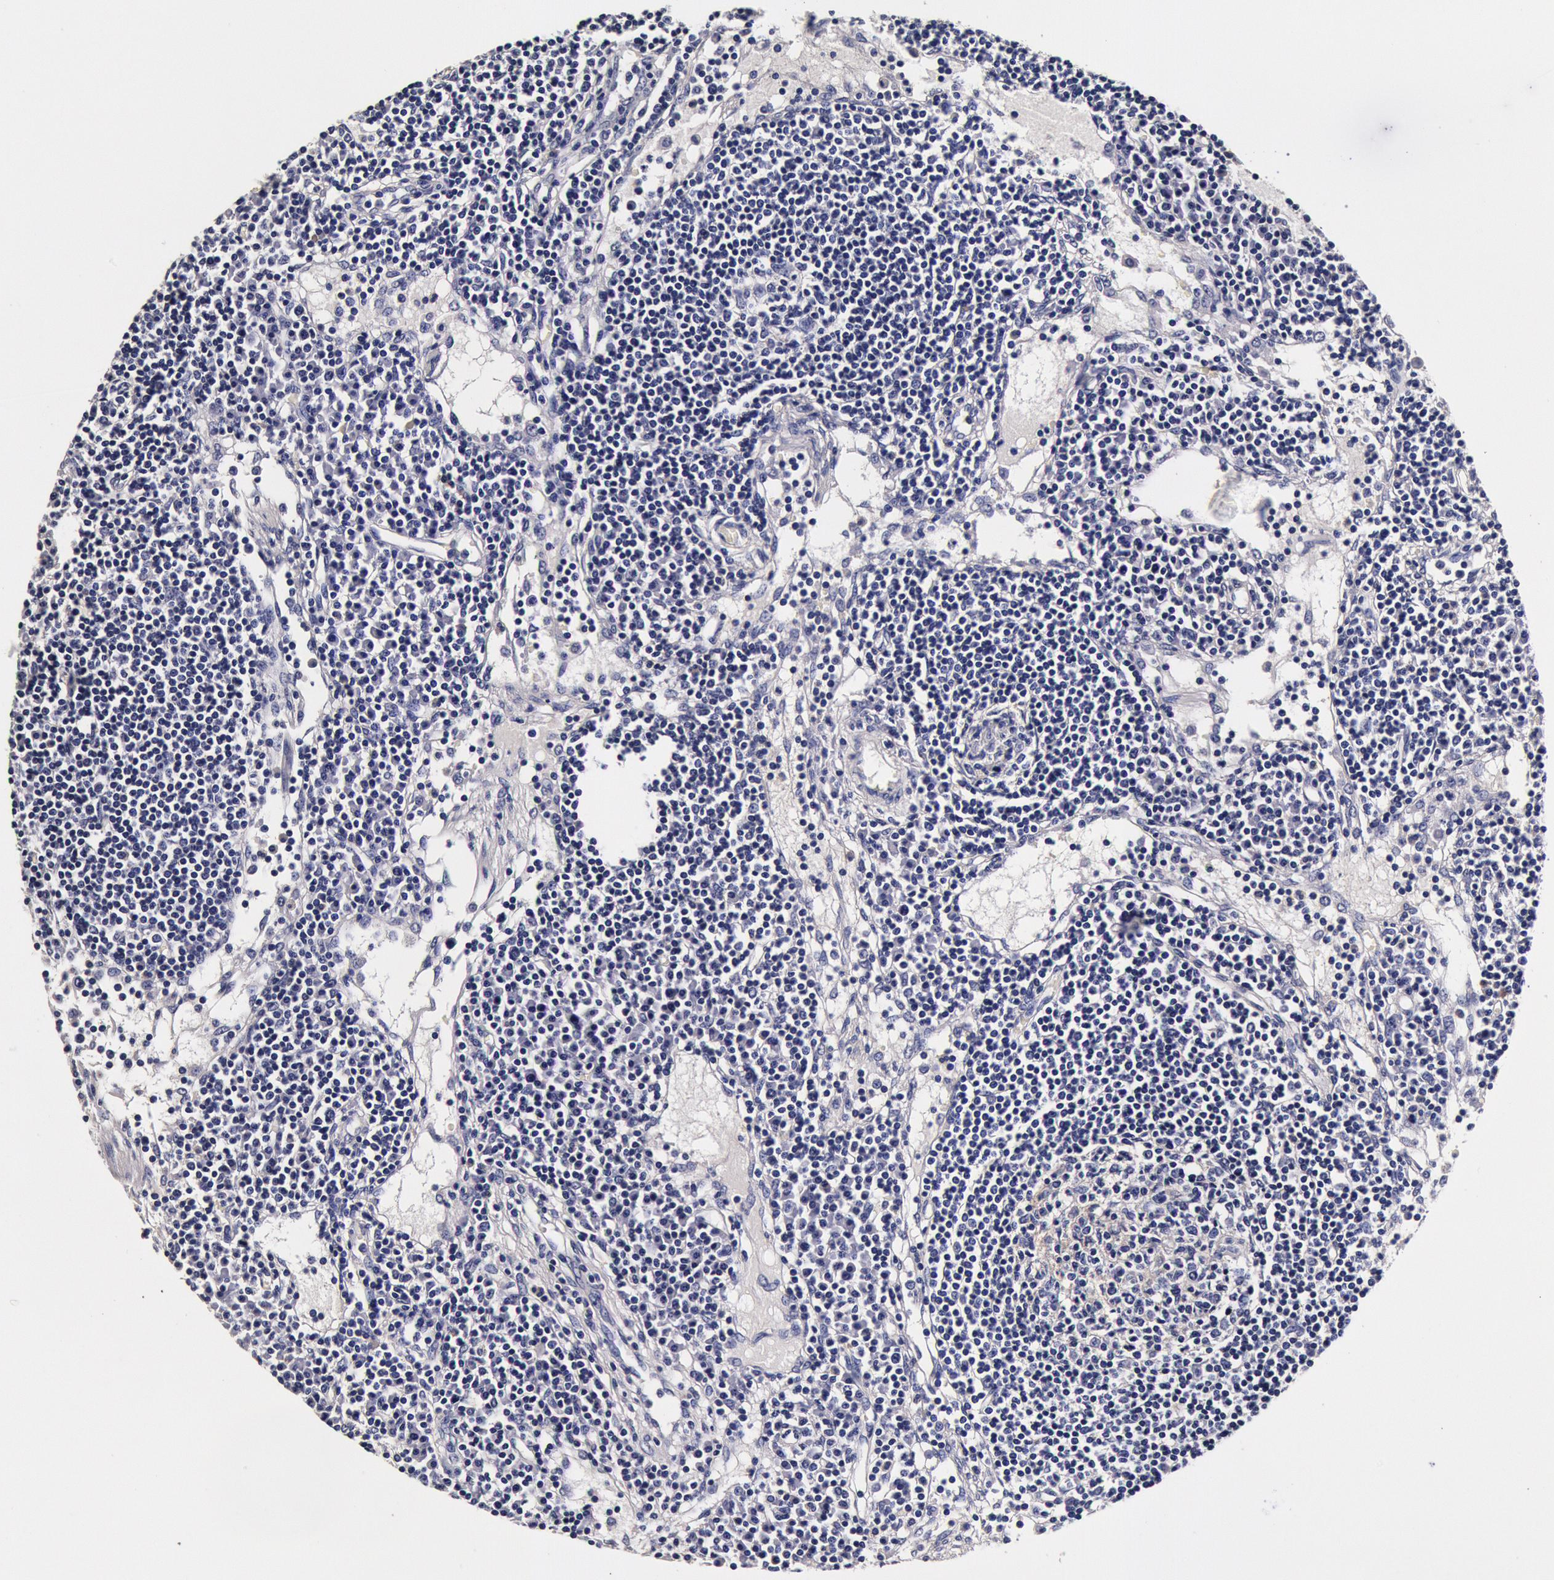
{"staining": {"intensity": "negative", "quantity": "none", "location": "none"}, "tissue": "lymph node", "cell_type": "Germinal center cells", "image_type": "normal", "snomed": [{"axis": "morphology", "description": "Normal tissue, NOS"}, {"axis": "topography", "description": "Lymph node"}], "caption": "High magnification brightfield microscopy of benign lymph node stained with DAB (brown) and counterstained with hematoxylin (blue): germinal center cells show no significant expression.", "gene": "CCDC22", "patient": {"sex": "female", "age": 62}}